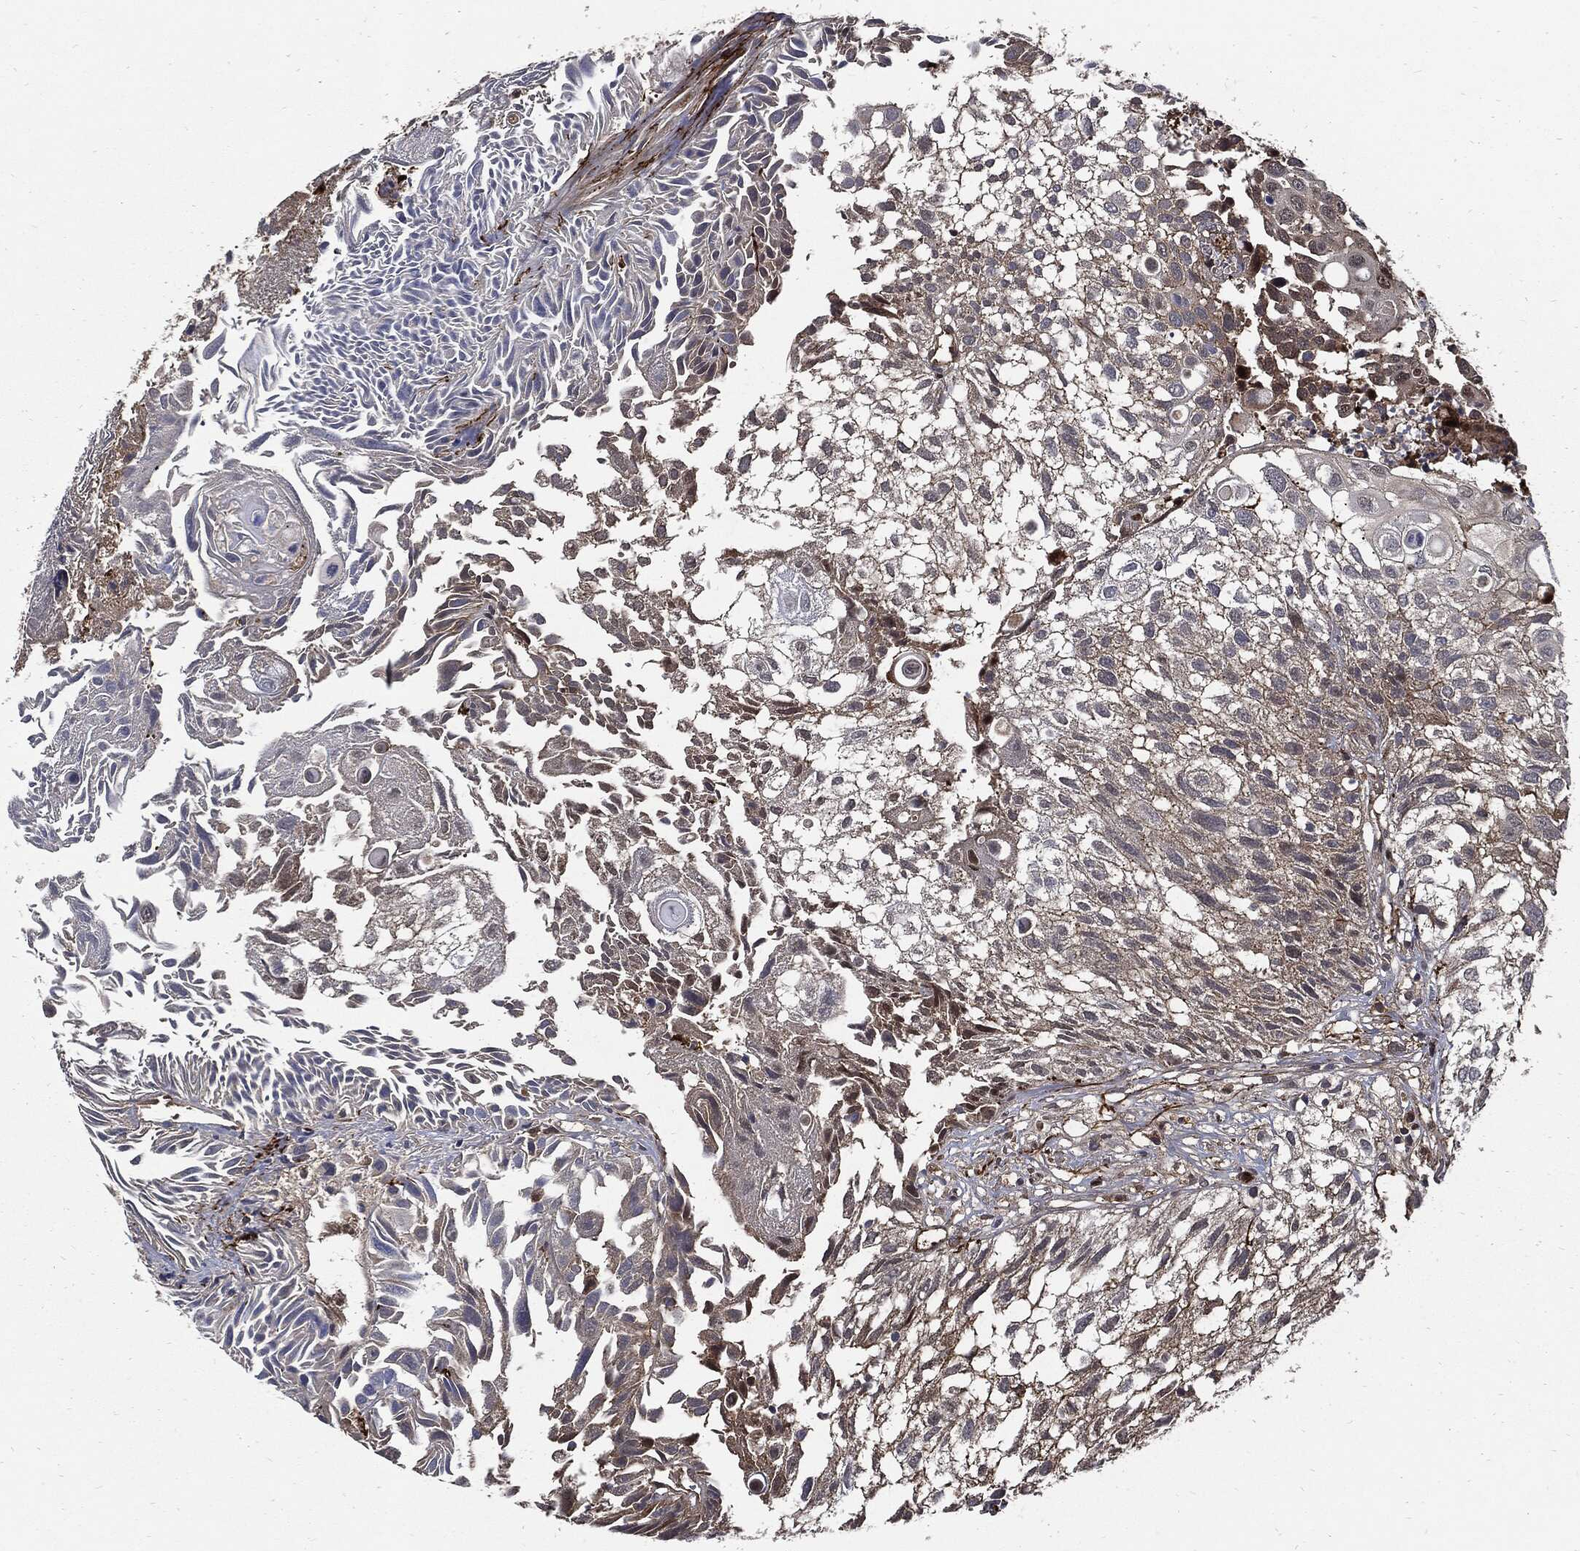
{"staining": {"intensity": "weak", "quantity": "25%-75%", "location": "cytoplasmic/membranous"}, "tissue": "urothelial cancer", "cell_type": "Tumor cells", "image_type": "cancer", "snomed": [{"axis": "morphology", "description": "Urothelial carcinoma, High grade"}, {"axis": "topography", "description": "Urinary bladder"}], "caption": "Human urothelial cancer stained with a protein marker demonstrates weak staining in tumor cells.", "gene": "CLU", "patient": {"sex": "female", "age": 79}}